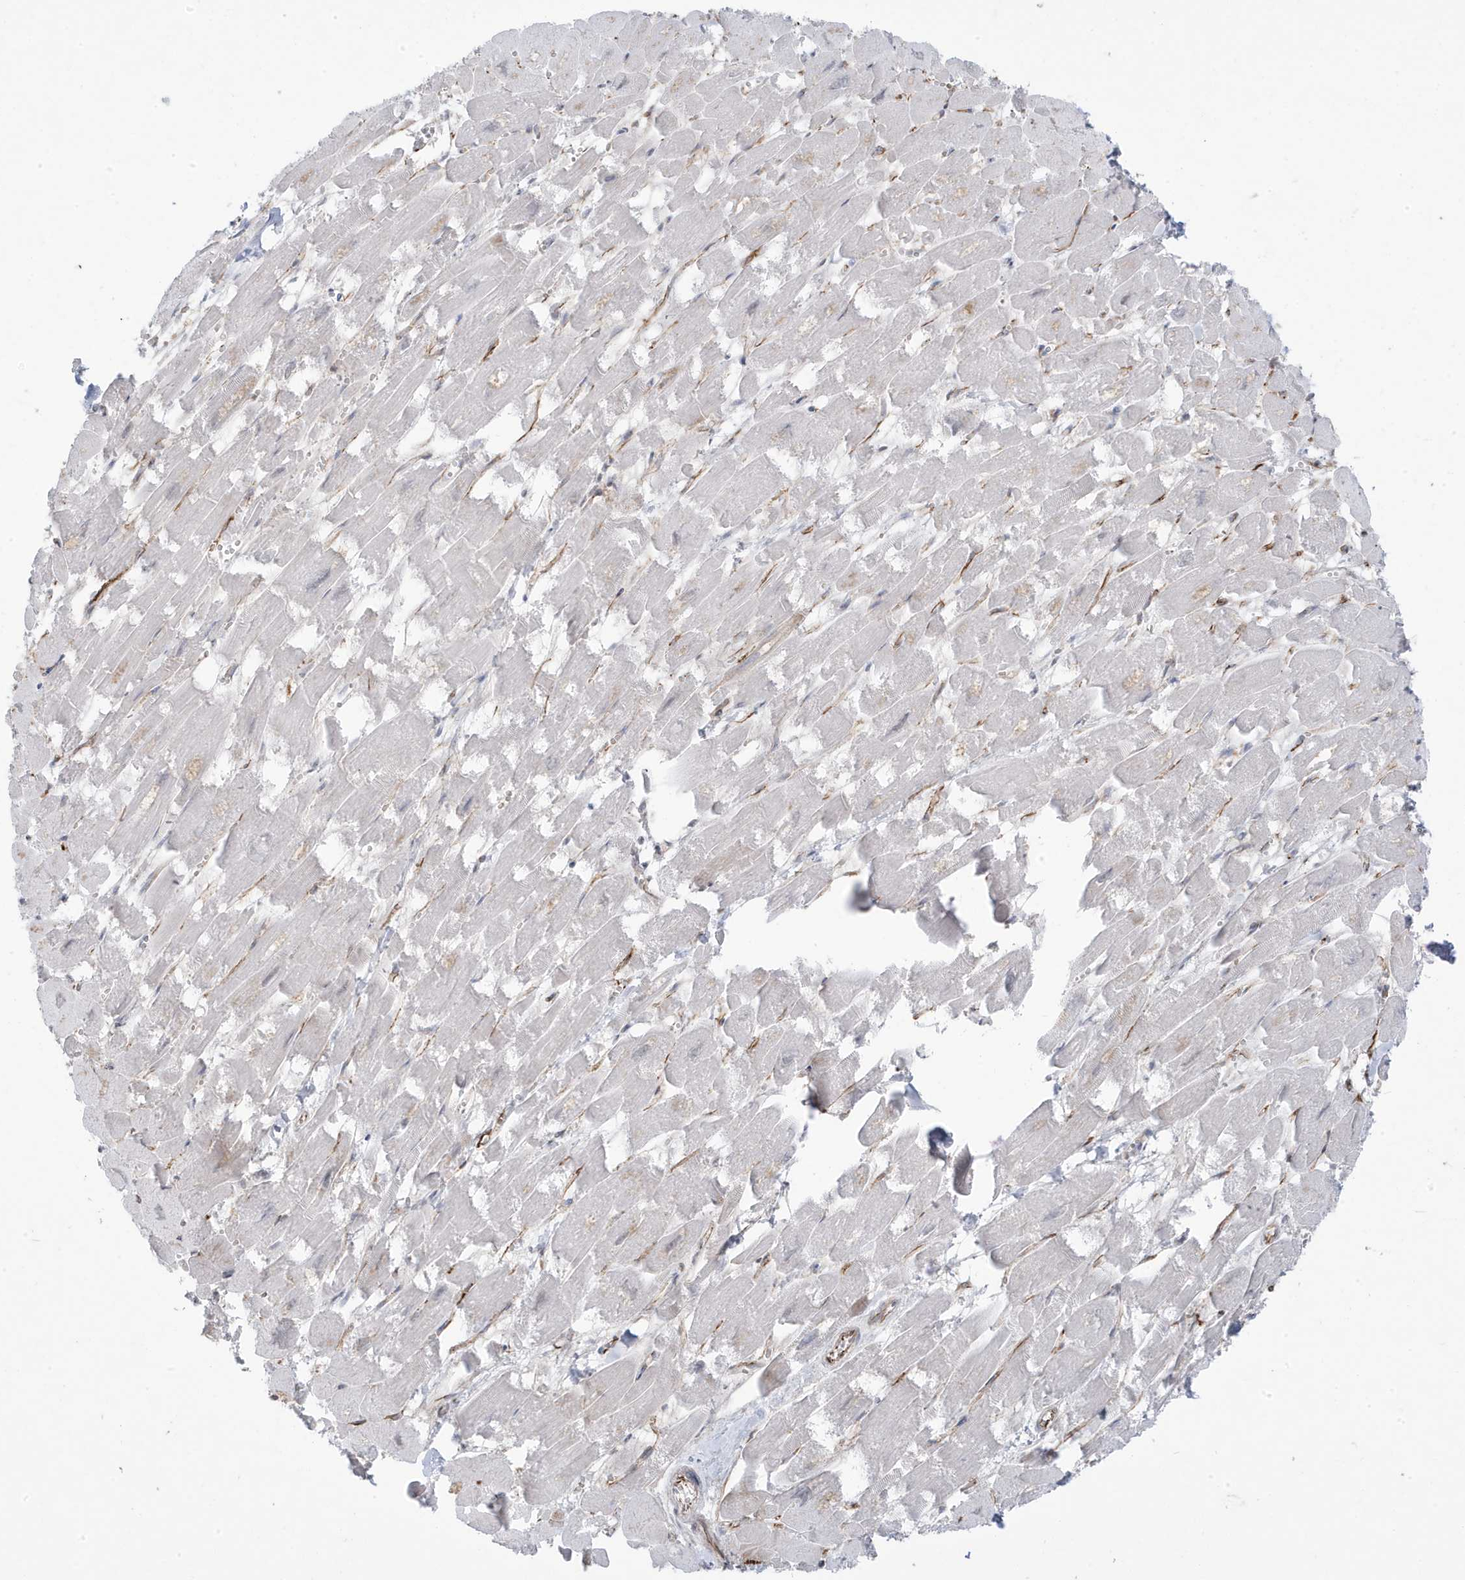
{"staining": {"intensity": "negative", "quantity": "none", "location": "none"}, "tissue": "heart muscle", "cell_type": "Cardiomyocytes", "image_type": "normal", "snomed": [{"axis": "morphology", "description": "Normal tissue, NOS"}, {"axis": "topography", "description": "Heart"}], "caption": "DAB (3,3'-diaminobenzidine) immunohistochemical staining of normal heart muscle exhibits no significant staining in cardiomyocytes.", "gene": "ADAMTSL3", "patient": {"sex": "male", "age": 54}}